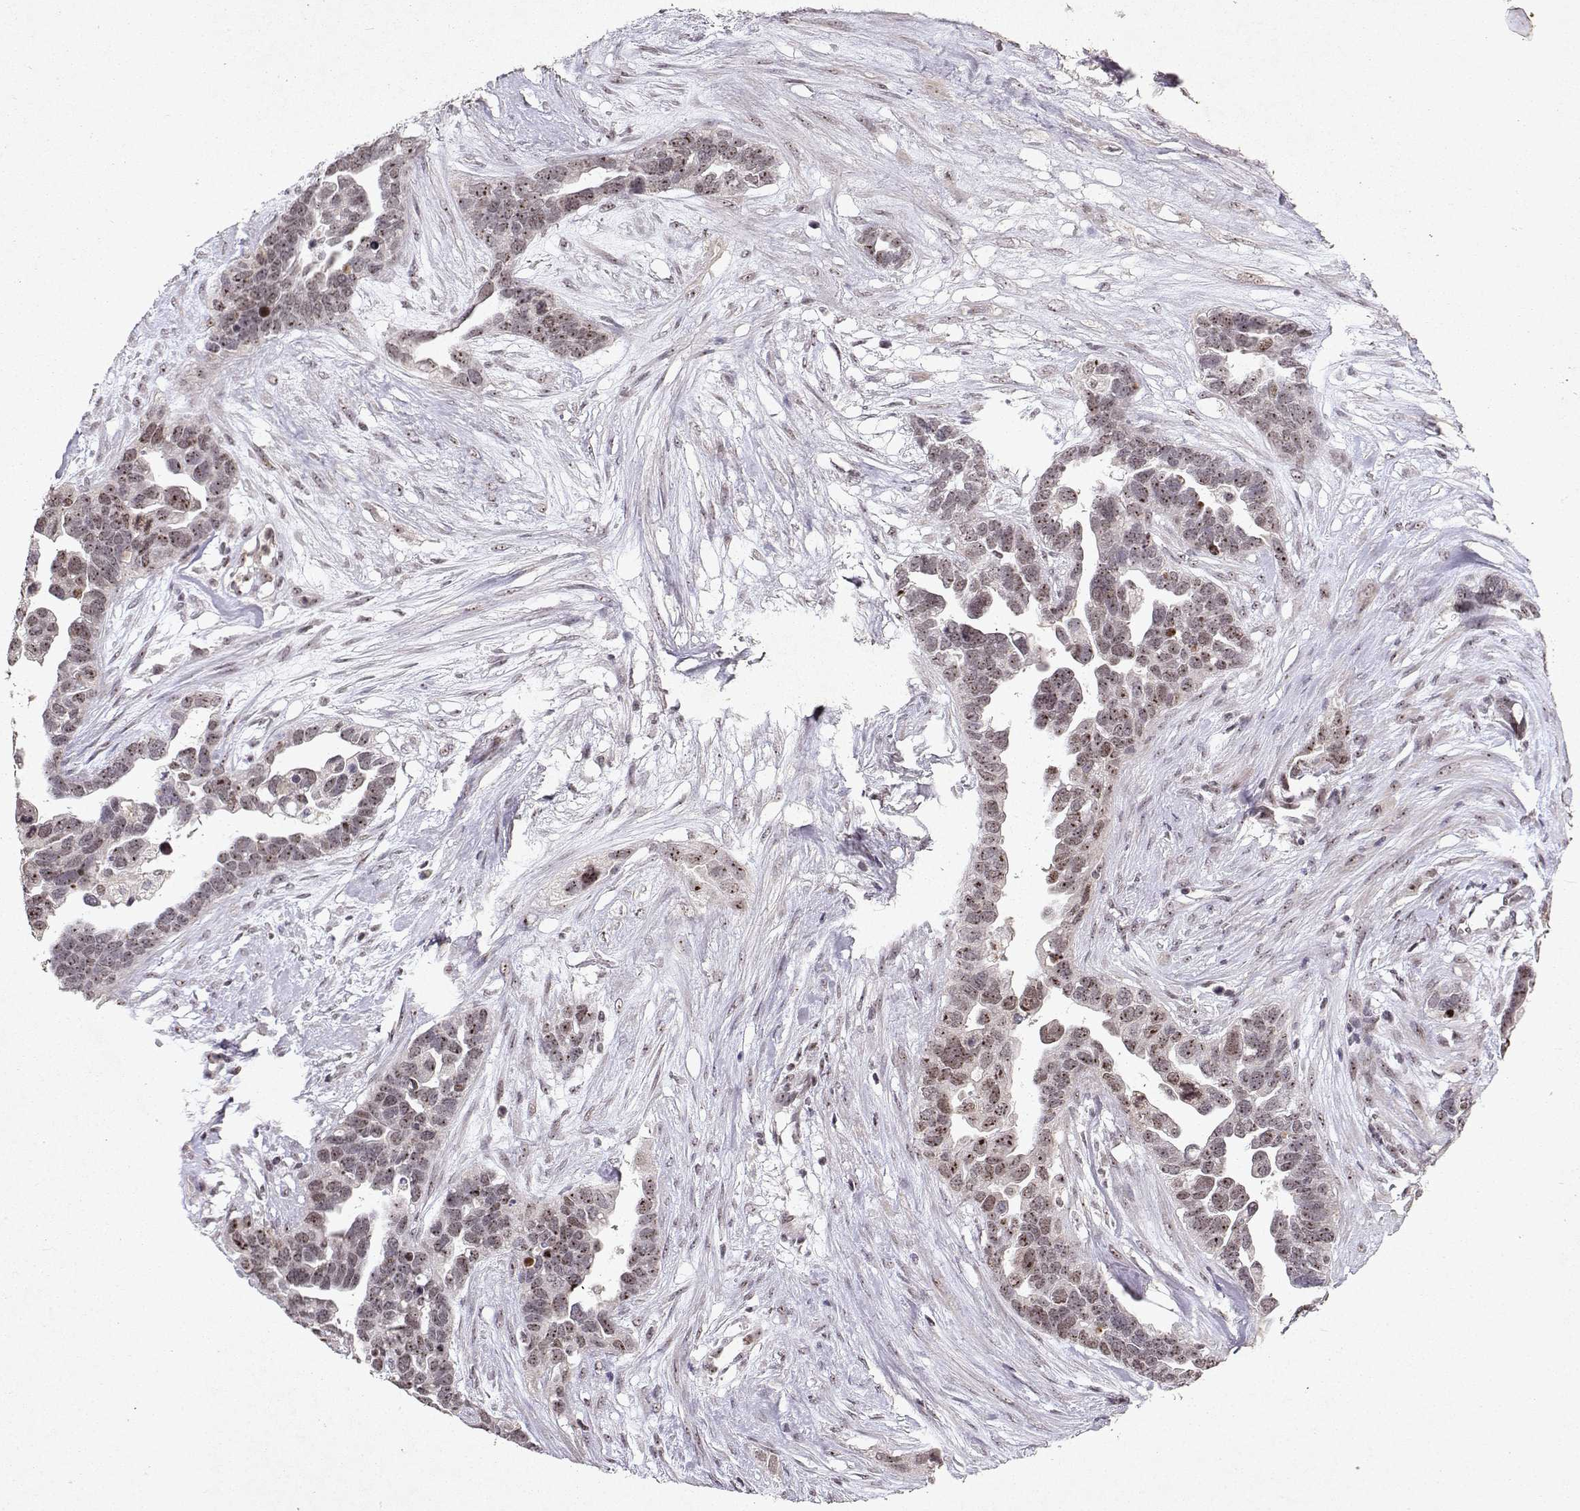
{"staining": {"intensity": "moderate", "quantity": ">75%", "location": "nuclear"}, "tissue": "ovarian cancer", "cell_type": "Tumor cells", "image_type": "cancer", "snomed": [{"axis": "morphology", "description": "Cystadenocarcinoma, serous, NOS"}, {"axis": "topography", "description": "Ovary"}], "caption": "Human ovarian cancer (serous cystadenocarcinoma) stained with a brown dye reveals moderate nuclear positive positivity in approximately >75% of tumor cells.", "gene": "DDX56", "patient": {"sex": "female", "age": 54}}